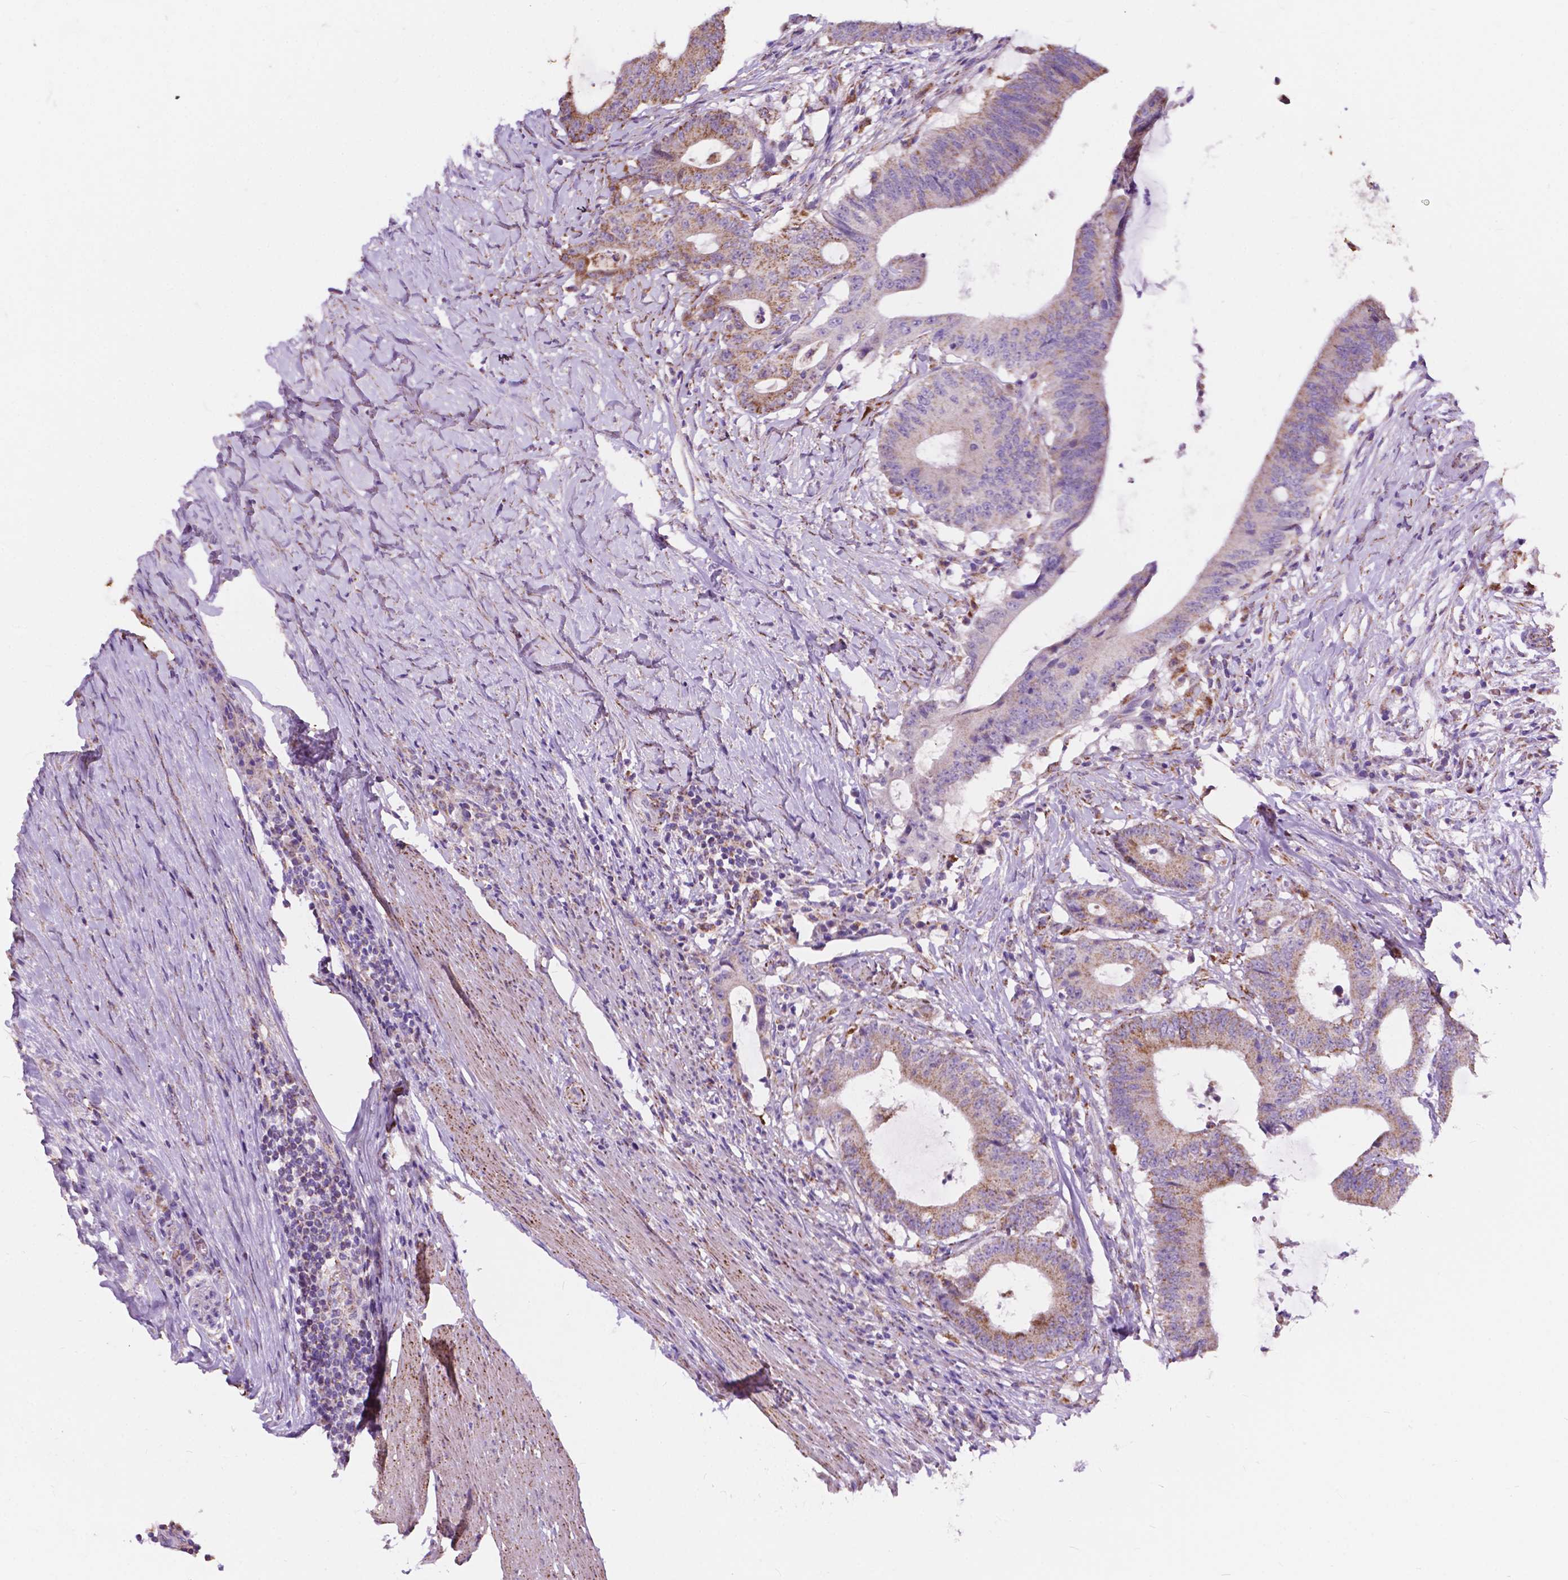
{"staining": {"intensity": "moderate", "quantity": "25%-75%", "location": "cytoplasmic/membranous"}, "tissue": "colorectal cancer", "cell_type": "Tumor cells", "image_type": "cancer", "snomed": [{"axis": "morphology", "description": "Adenocarcinoma, NOS"}, {"axis": "topography", "description": "Colon"}], "caption": "Colorectal adenocarcinoma stained with DAB (3,3'-diaminobenzidine) IHC reveals medium levels of moderate cytoplasmic/membranous staining in about 25%-75% of tumor cells.", "gene": "TRPV5", "patient": {"sex": "female", "age": 43}}